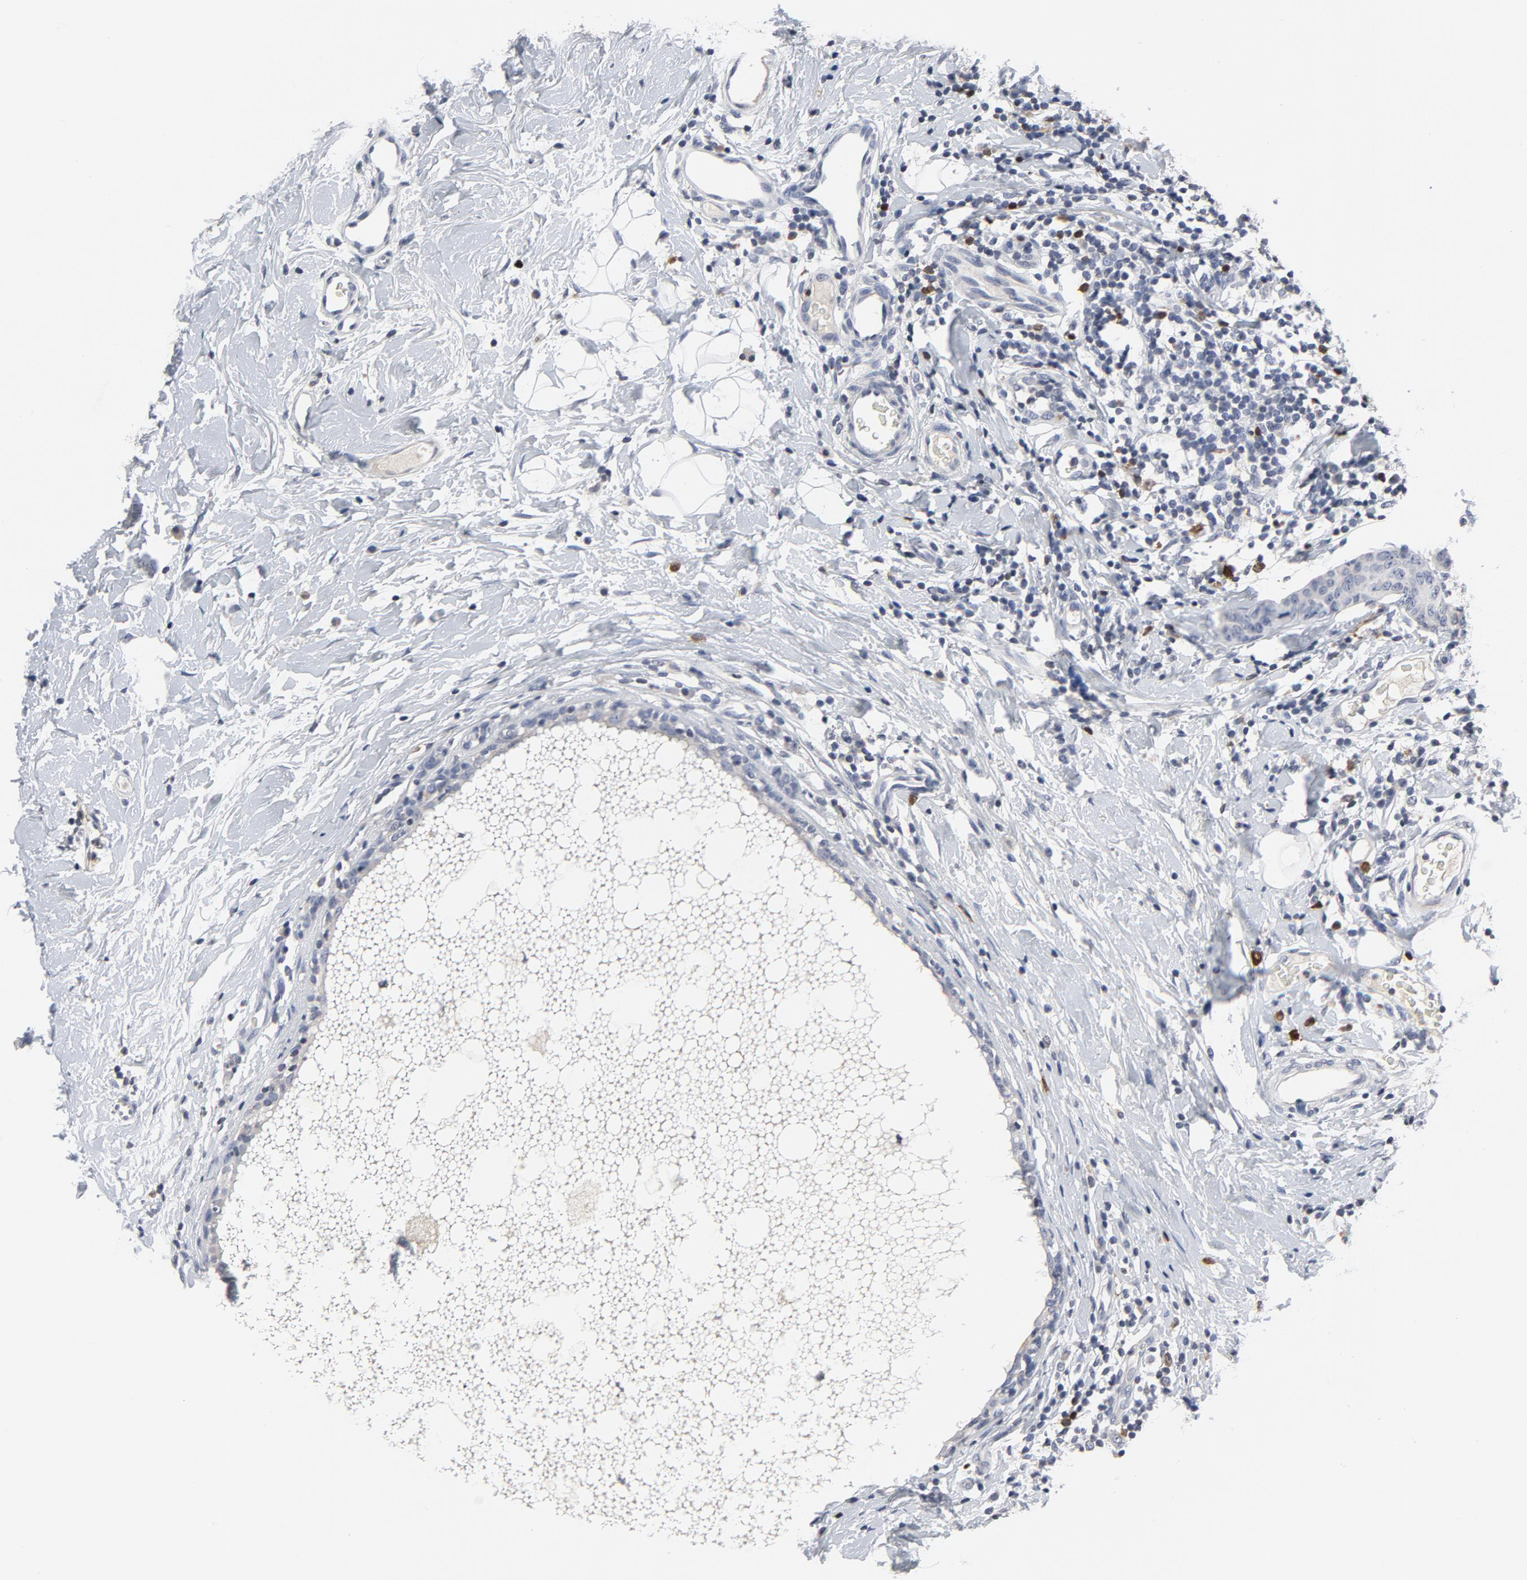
{"staining": {"intensity": "negative", "quantity": "none", "location": "none"}, "tissue": "breast cancer", "cell_type": "Tumor cells", "image_type": "cancer", "snomed": [{"axis": "morphology", "description": "Duct carcinoma"}, {"axis": "topography", "description": "Breast"}], "caption": "Tumor cells show no significant expression in breast intraductal carcinoma. (DAB immunohistochemistry with hematoxylin counter stain).", "gene": "TCL1A", "patient": {"sex": "female", "age": 40}}